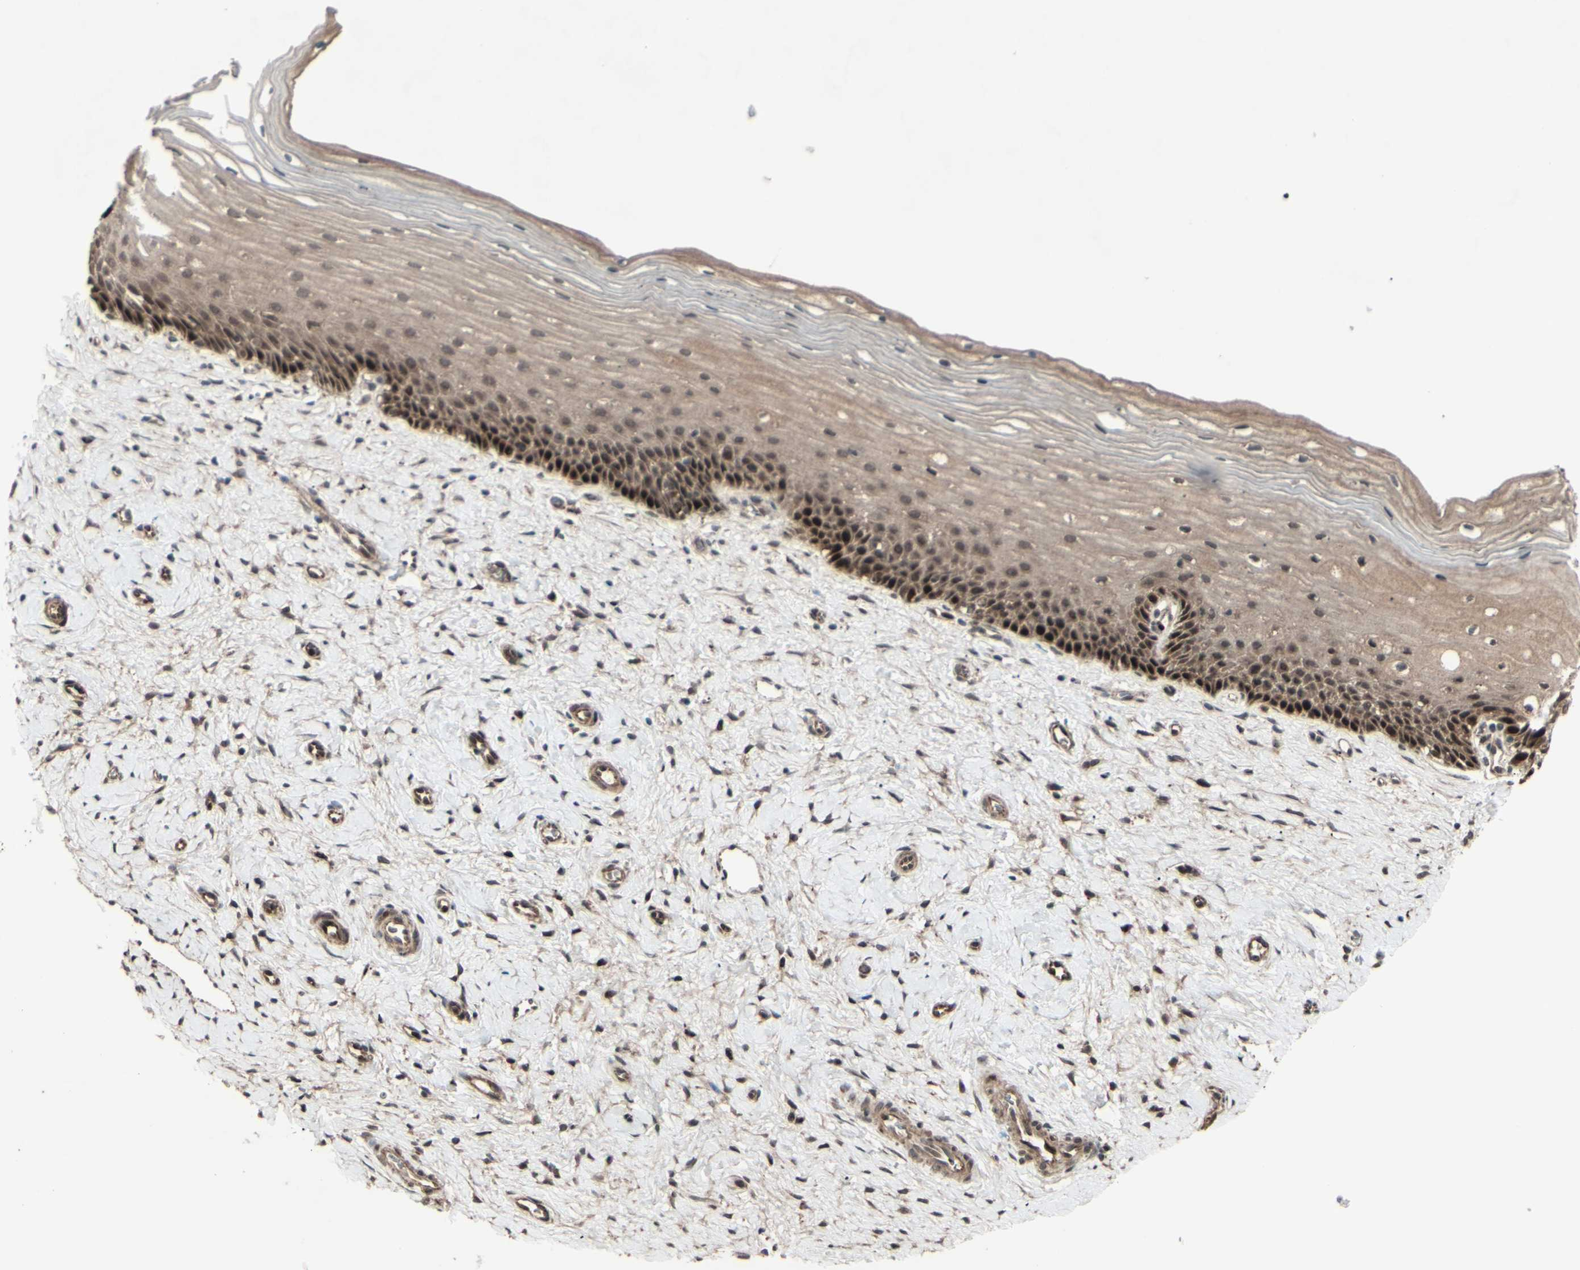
{"staining": {"intensity": "strong", "quantity": ">75%", "location": "cytoplasmic/membranous,nuclear"}, "tissue": "cervix", "cell_type": "Glandular cells", "image_type": "normal", "snomed": [{"axis": "morphology", "description": "Normal tissue, NOS"}, {"axis": "topography", "description": "Cervix"}], "caption": "Immunohistochemical staining of normal cervix shows >75% levels of strong cytoplasmic/membranous,nuclear protein expression in approximately >75% of glandular cells. Nuclei are stained in blue.", "gene": "MLF2", "patient": {"sex": "female", "age": 39}}